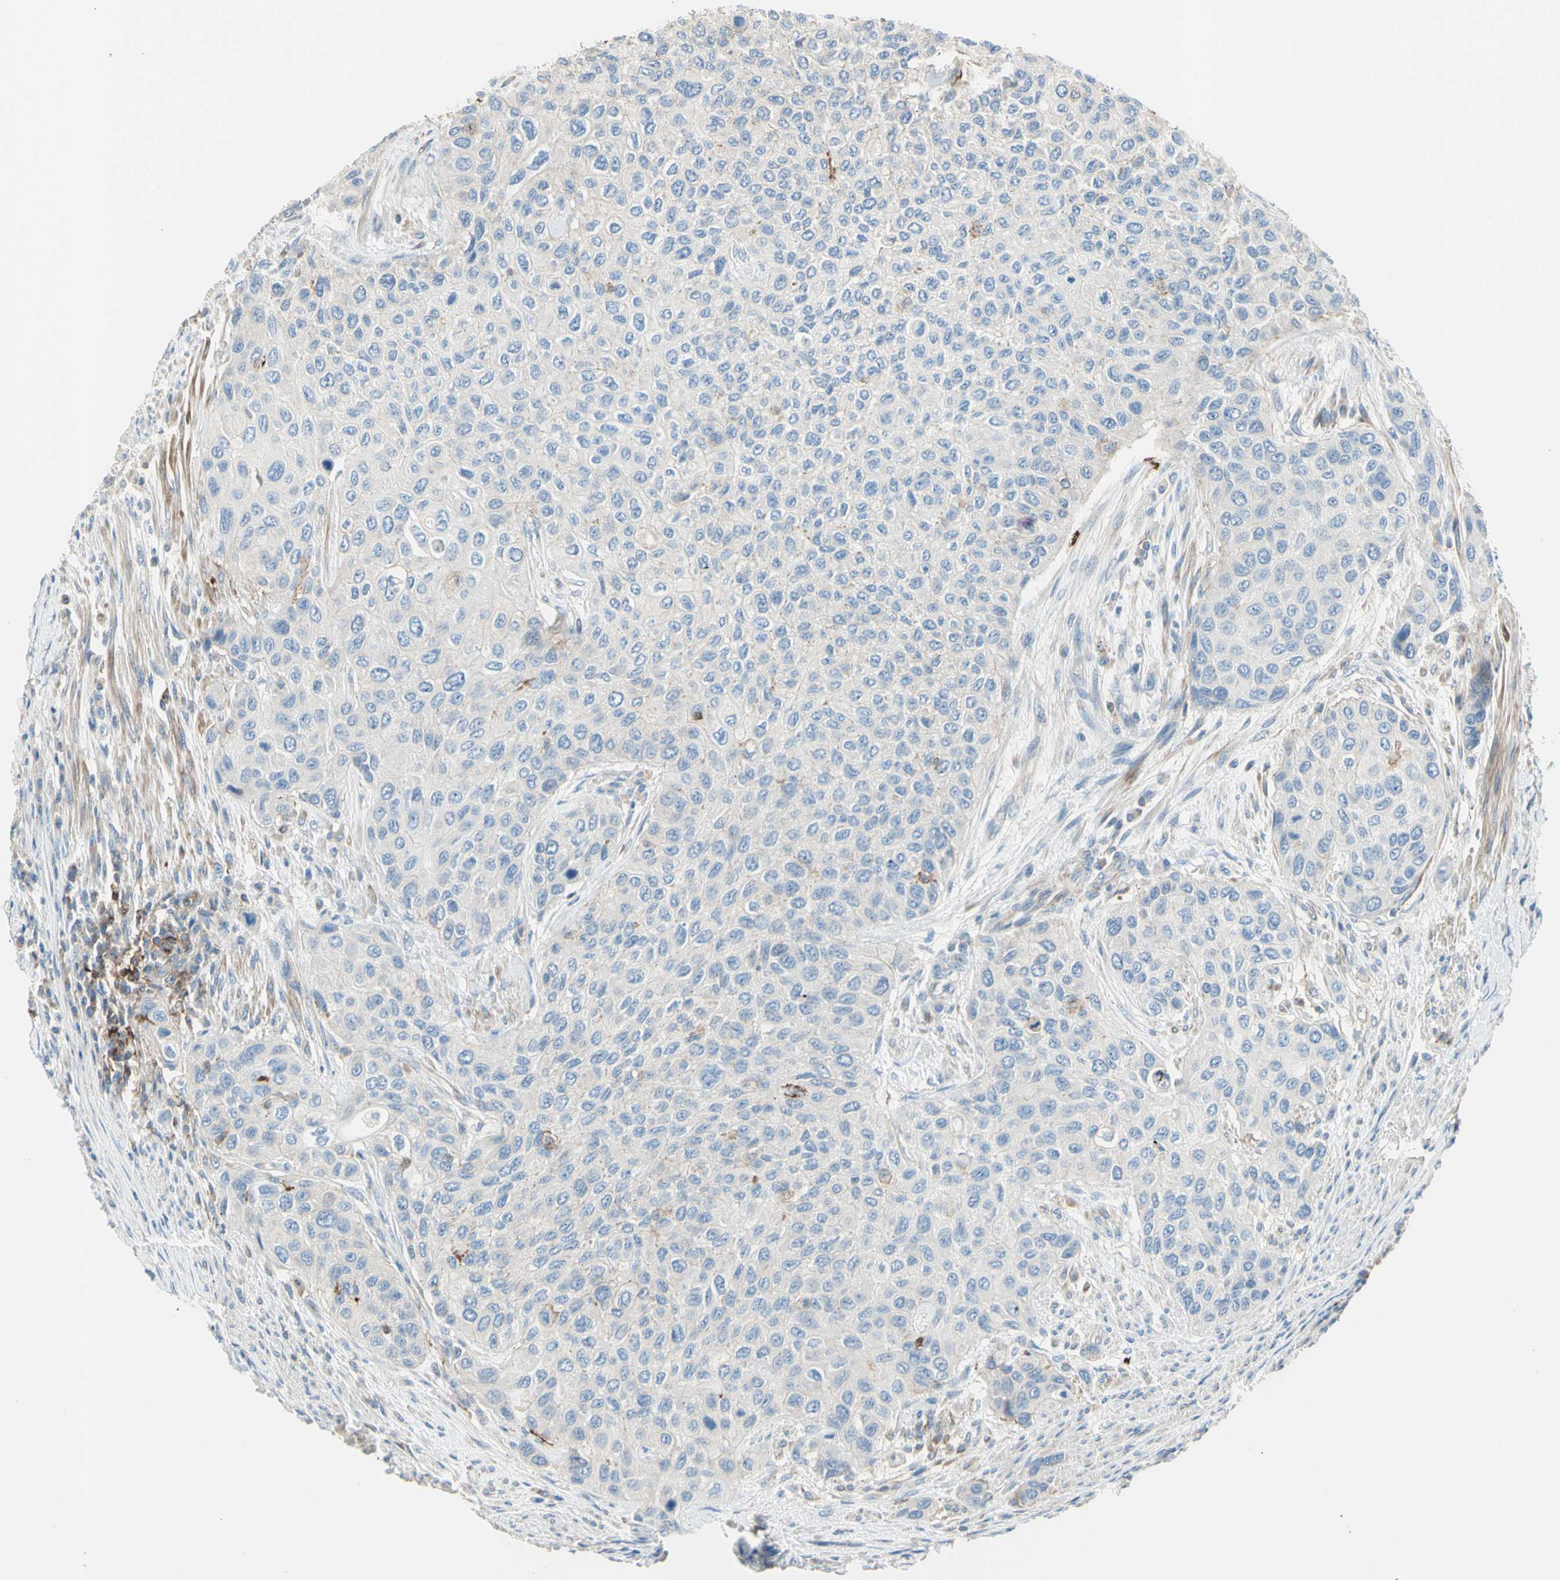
{"staining": {"intensity": "negative", "quantity": "none", "location": "none"}, "tissue": "urothelial cancer", "cell_type": "Tumor cells", "image_type": "cancer", "snomed": [{"axis": "morphology", "description": "Urothelial carcinoma, High grade"}, {"axis": "topography", "description": "Urinary bladder"}], "caption": "Immunohistochemistry image of human urothelial cancer stained for a protein (brown), which demonstrates no expression in tumor cells.", "gene": "SEMA4C", "patient": {"sex": "female", "age": 56}}